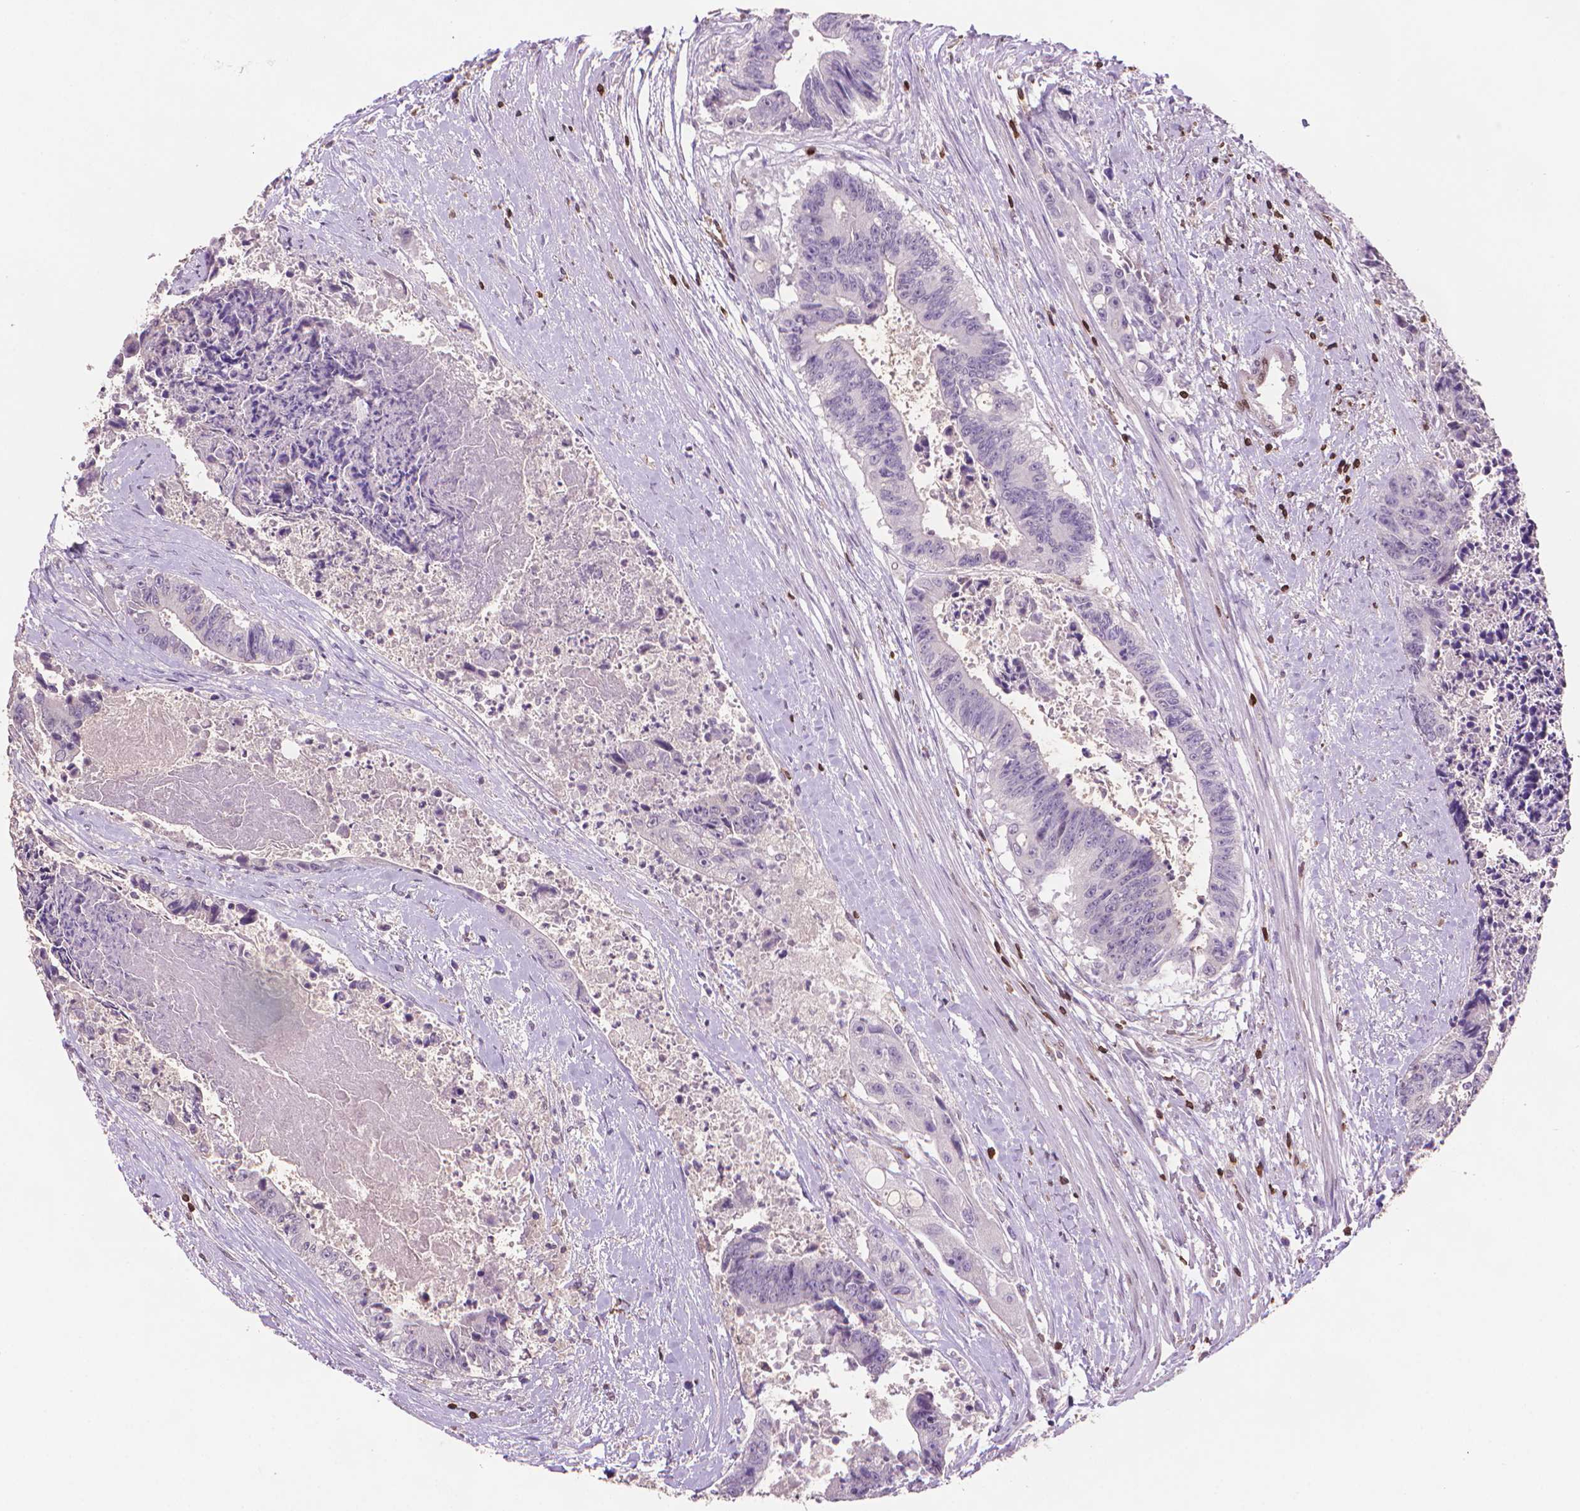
{"staining": {"intensity": "negative", "quantity": "none", "location": "none"}, "tissue": "colorectal cancer", "cell_type": "Tumor cells", "image_type": "cancer", "snomed": [{"axis": "morphology", "description": "Adenocarcinoma, NOS"}, {"axis": "topography", "description": "Rectum"}], "caption": "This is a histopathology image of immunohistochemistry (IHC) staining of colorectal cancer (adenocarcinoma), which shows no staining in tumor cells.", "gene": "BCL2", "patient": {"sex": "male", "age": 54}}